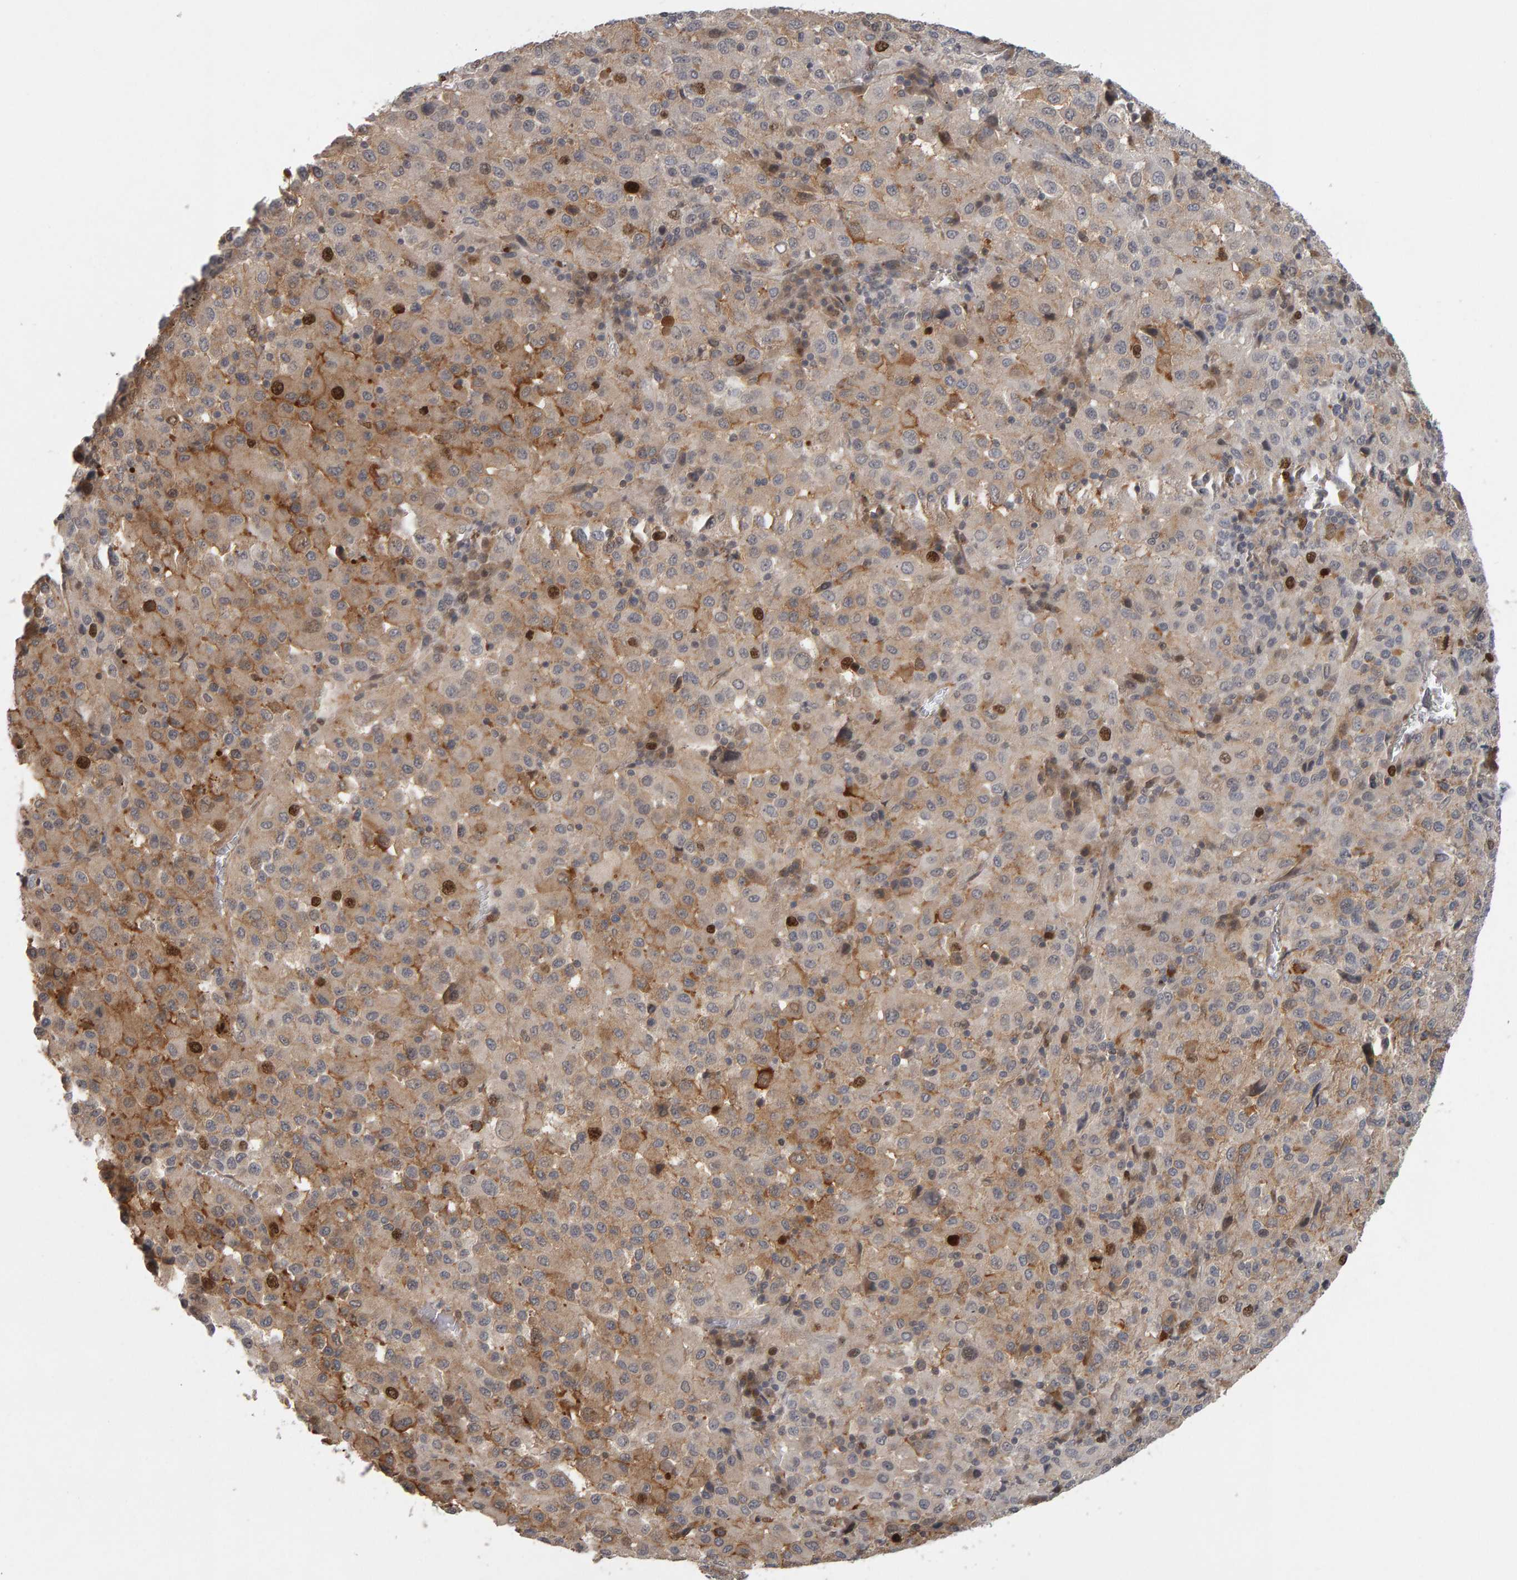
{"staining": {"intensity": "strong", "quantity": "<25%", "location": "nuclear"}, "tissue": "melanoma", "cell_type": "Tumor cells", "image_type": "cancer", "snomed": [{"axis": "morphology", "description": "Malignant melanoma, Metastatic site"}, {"axis": "topography", "description": "Lung"}], "caption": "Strong nuclear expression is appreciated in about <25% of tumor cells in malignant melanoma (metastatic site). (brown staining indicates protein expression, while blue staining denotes nuclei).", "gene": "CDCA5", "patient": {"sex": "male", "age": 64}}